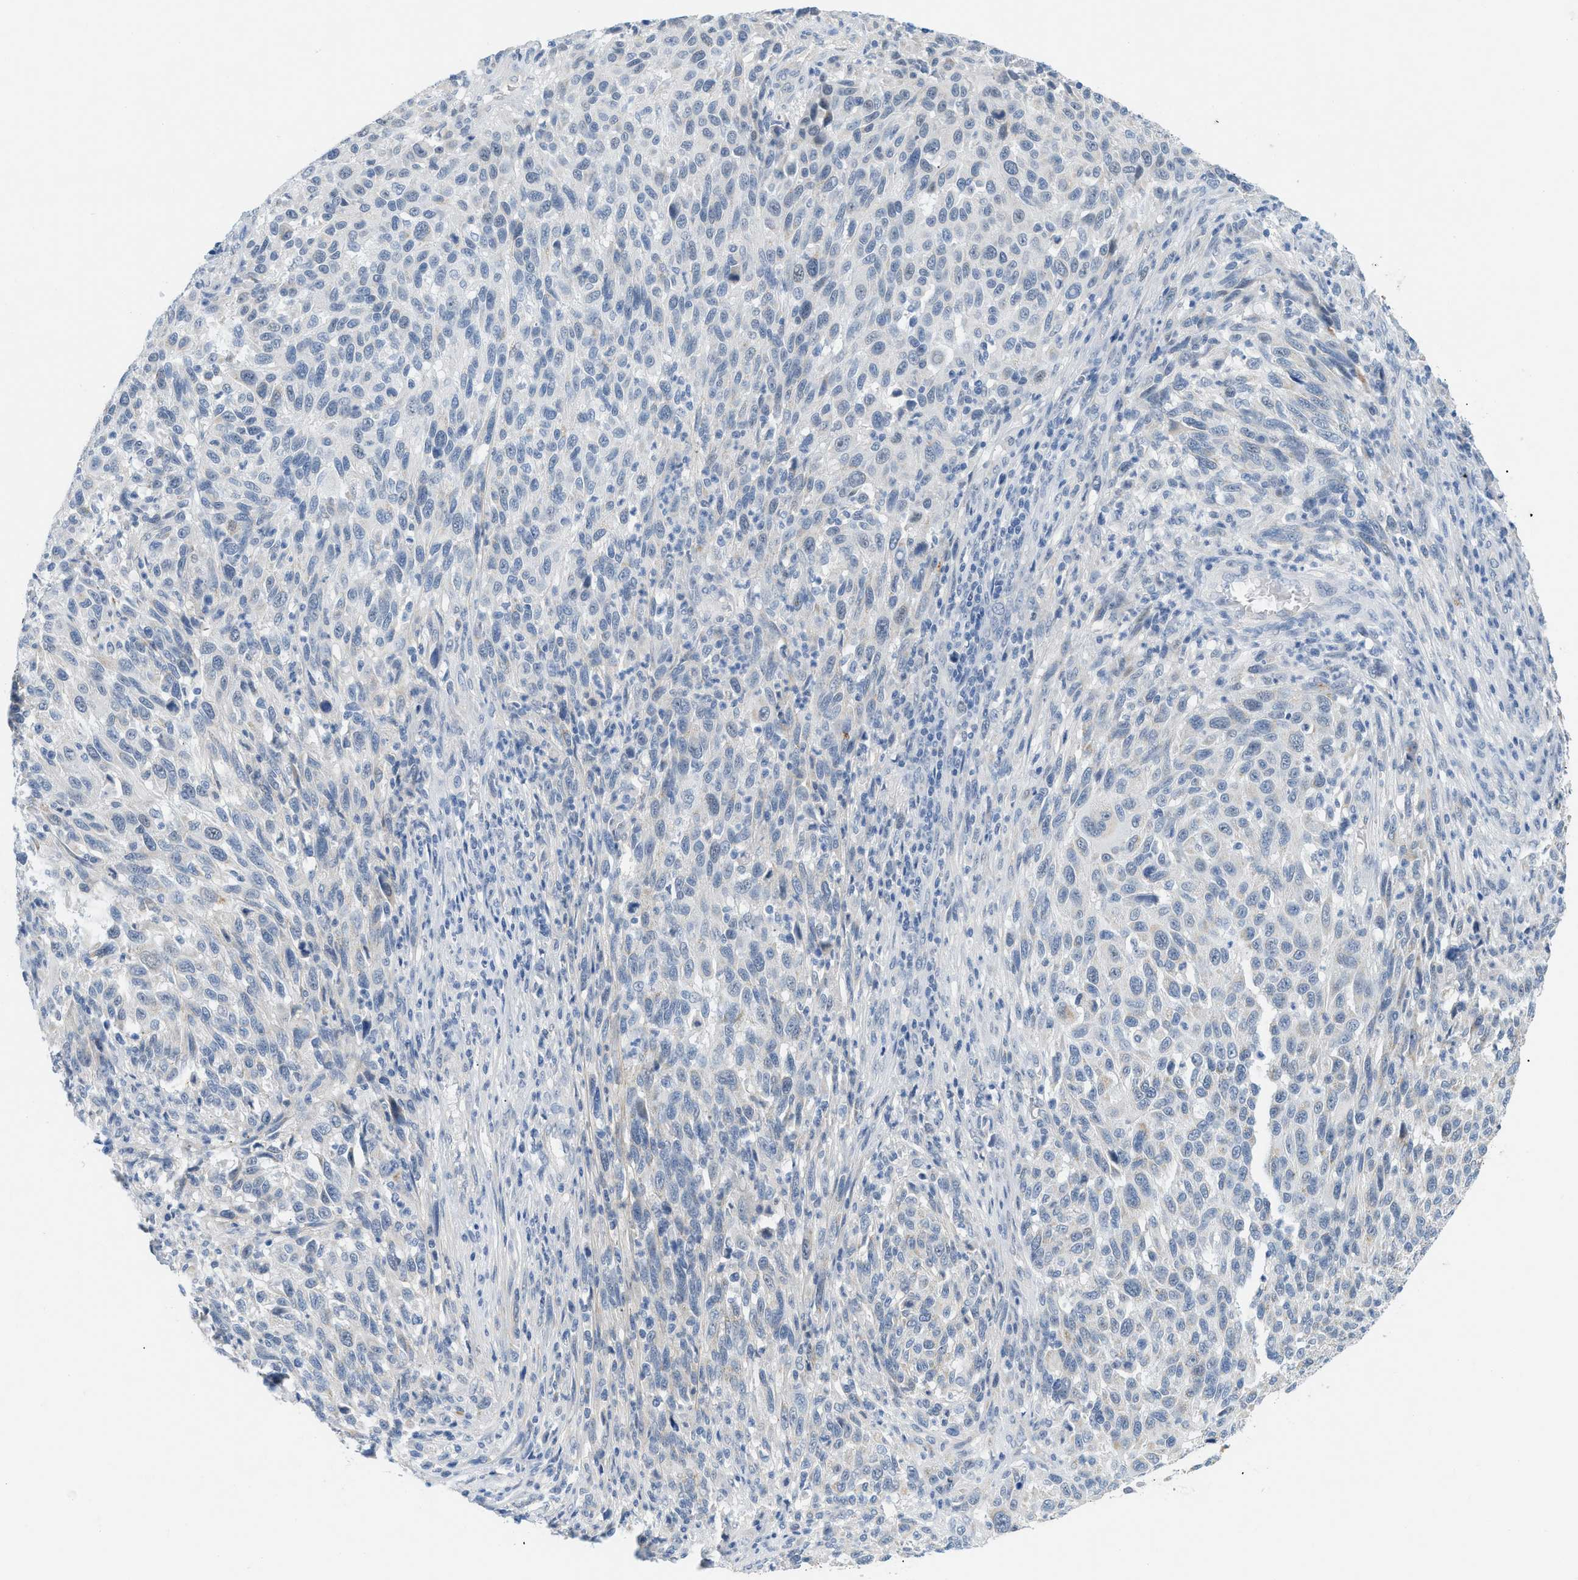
{"staining": {"intensity": "negative", "quantity": "none", "location": "none"}, "tissue": "melanoma", "cell_type": "Tumor cells", "image_type": "cancer", "snomed": [{"axis": "morphology", "description": "Malignant melanoma, Metastatic site"}, {"axis": "topography", "description": "Lymph node"}], "caption": "The histopathology image displays no significant expression in tumor cells of malignant melanoma (metastatic site).", "gene": "HLTF", "patient": {"sex": "male", "age": 61}}